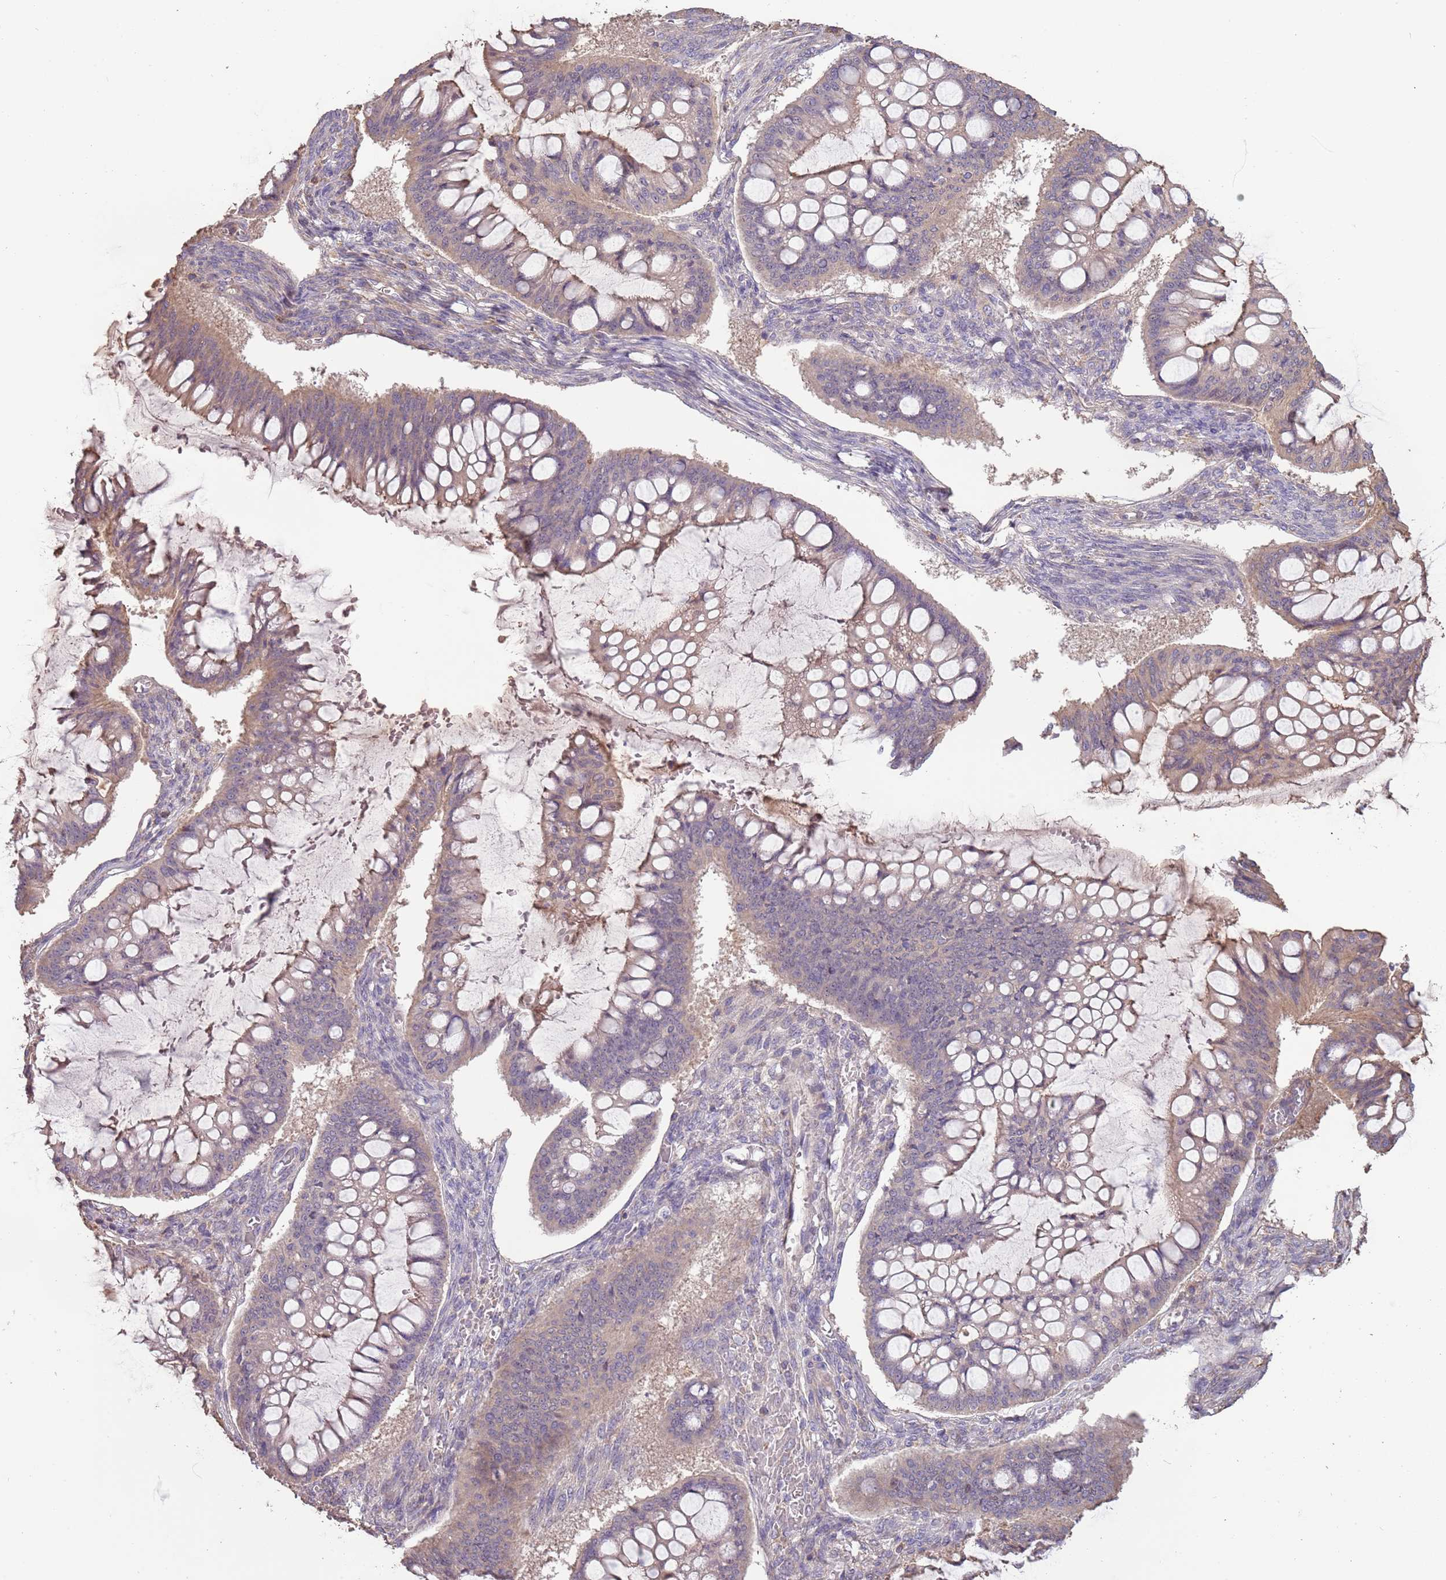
{"staining": {"intensity": "weak", "quantity": "25%-75%", "location": "cytoplasmic/membranous"}, "tissue": "ovarian cancer", "cell_type": "Tumor cells", "image_type": "cancer", "snomed": [{"axis": "morphology", "description": "Cystadenocarcinoma, mucinous, NOS"}, {"axis": "topography", "description": "Ovary"}], "caption": "High-power microscopy captured an immunohistochemistry (IHC) histopathology image of ovarian cancer (mucinous cystadenocarcinoma), revealing weak cytoplasmic/membranous expression in about 25%-75% of tumor cells. The staining is performed using DAB (3,3'-diaminobenzidine) brown chromogen to label protein expression. The nuclei are counter-stained blue using hematoxylin.", "gene": "FECH", "patient": {"sex": "female", "age": 73}}